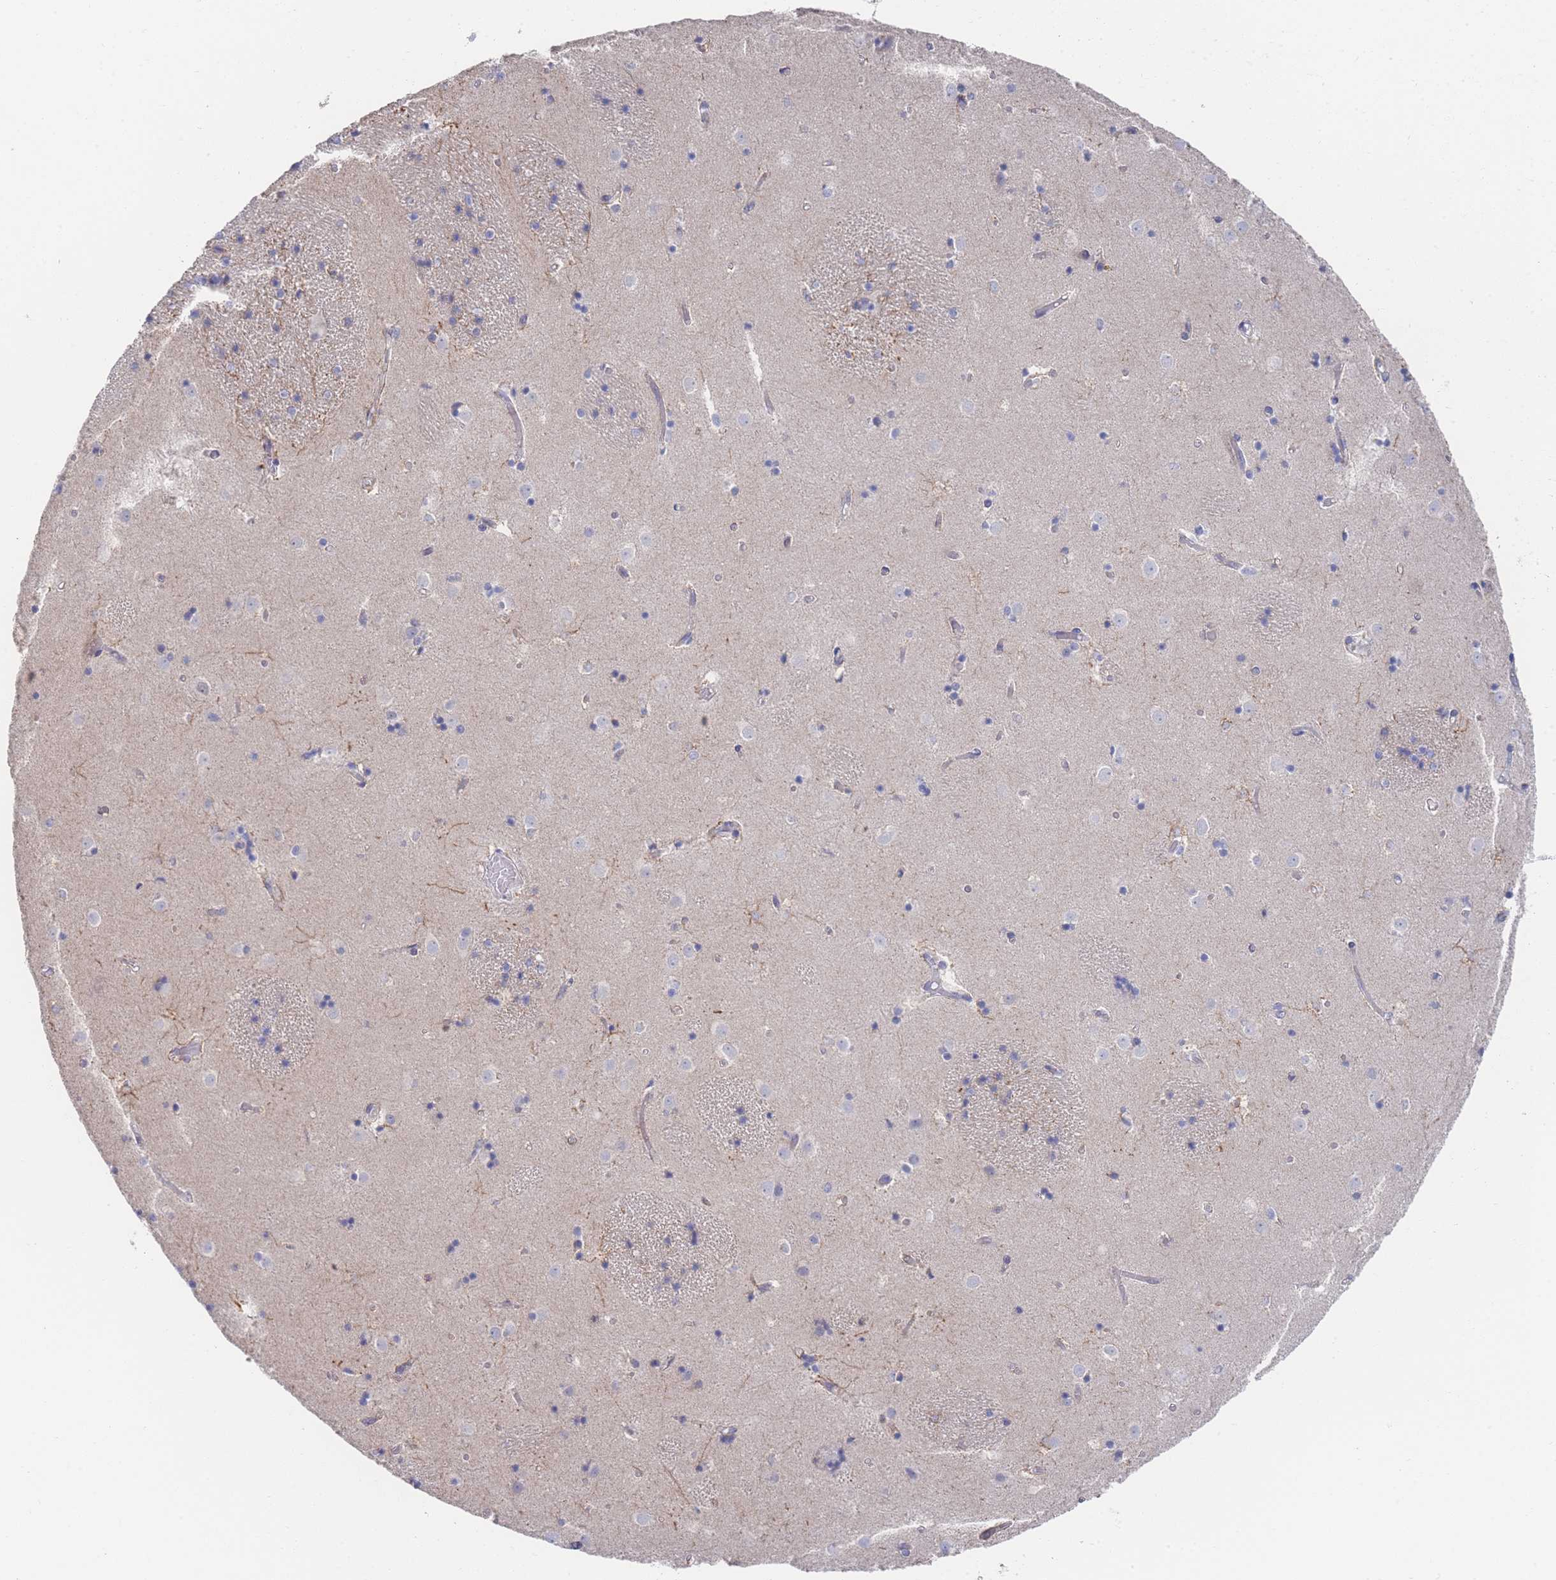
{"staining": {"intensity": "negative", "quantity": "none", "location": "none"}, "tissue": "caudate", "cell_type": "Glial cells", "image_type": "normal", "snomed": [{"axis": "morphology", "description": "Normal tissue, NOS"}, {"axis": "topography", "description": "Lateral ventricle wall"}], "caption": "Immunohistochemical staining of normal caudate displays no significant staining in glial cells. The staining is performed using DAB (3,3'-diaminobenzidine) brown chromogen with nuclei counter-stained in using hematoxylin.", "gene": "ZNF142", "patient": {"sex": "female", "age": 52}}